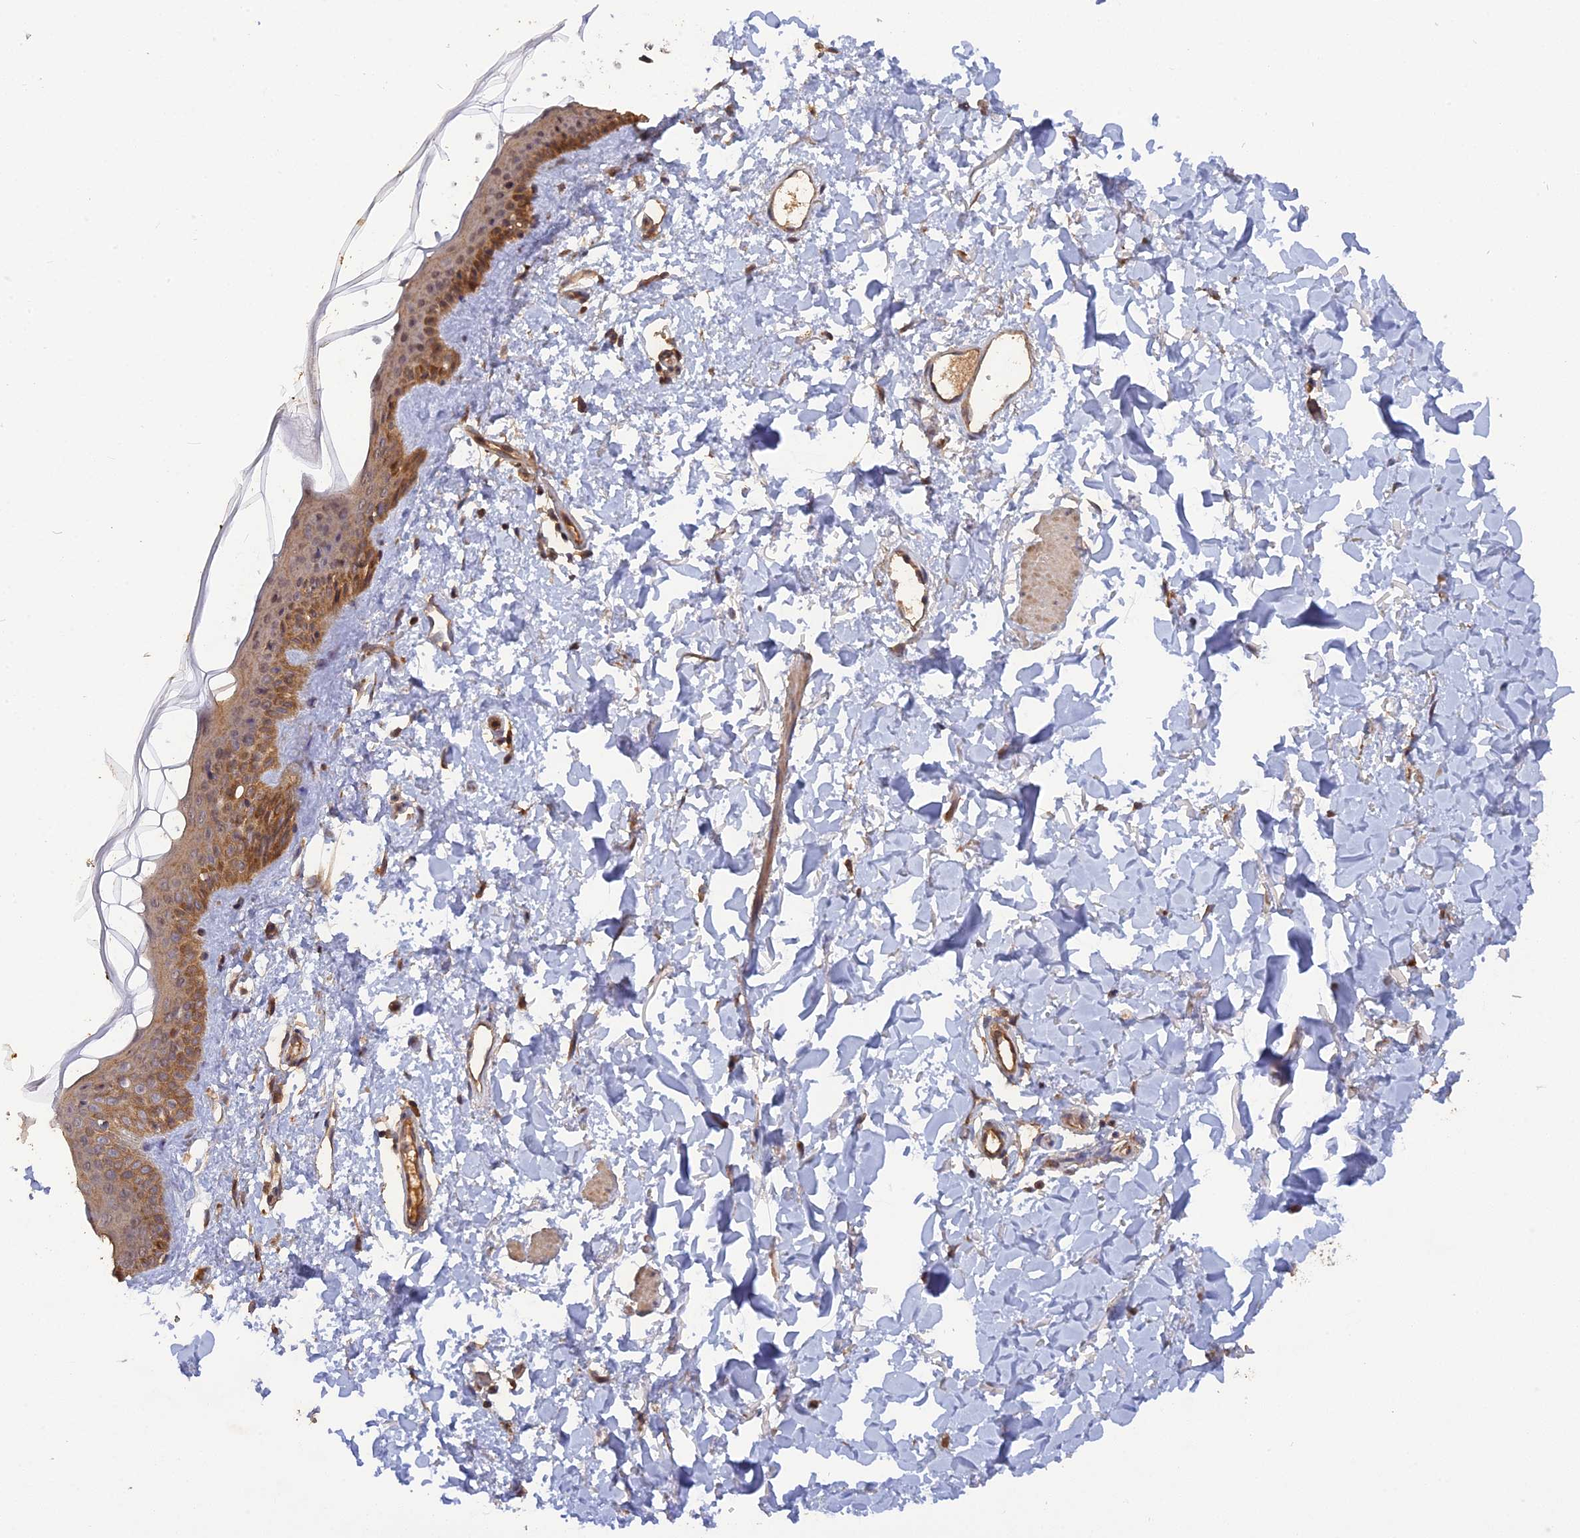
{"staining": {"intensity": "moderate", "quantity": ">75%", "location": "cytoplasmic/membranous"}, "tissue": "skin", "cell_type": "Fibroblasts", "image_type": "normal", "snomed": [{"axis": "morphology", "description": "Normal tissue, NOS"}, {"axis": "topography", "description": "Skin"}], "caption": "Moderate cytoplasmic/membranous positivity is identified in about >75% of fibroblasts in normal skin. The staining is performed using DAB (3,3'-diaminobenzidine) brown chromogen to label protein expression. The nuclei are counter-stained blue using hematoxylin.", "gene": "ARHGAP40", "patient": {"sex": "female", "age": 58}}